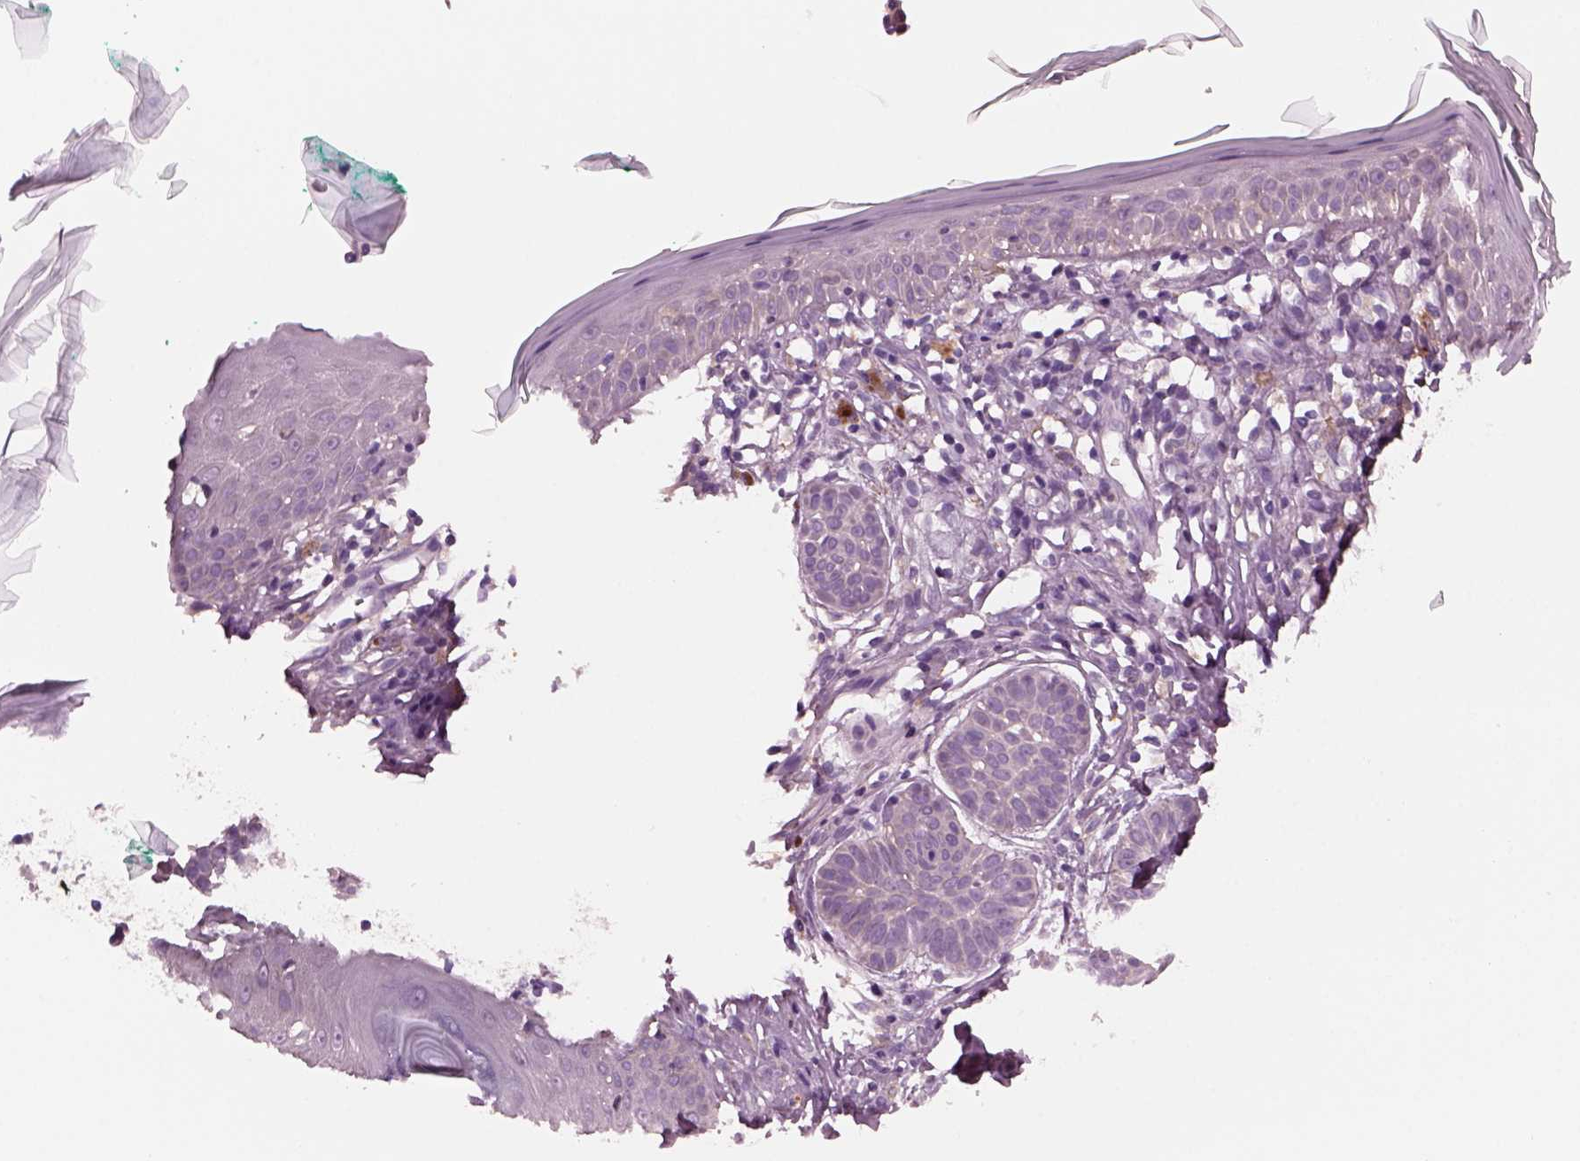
{"staining": {"intensity": "negative", "quantity": "none", "location": "none"}, "tissue": "skin cancer", "cell_type": "Tumor cells", "image_type": "cancer", "snomed": [{"axis": "morphology", "description": "Basal cell carcinoma"}, {"axis": "topography", "description": "Skin"}], "caption": "A micrograph of basal cell carcinoma (skin) stained for a protein exhibits no brown staining in tumor cells.", "gene": "SHTN1", "patient": {"sex": "male", "age": 85}}